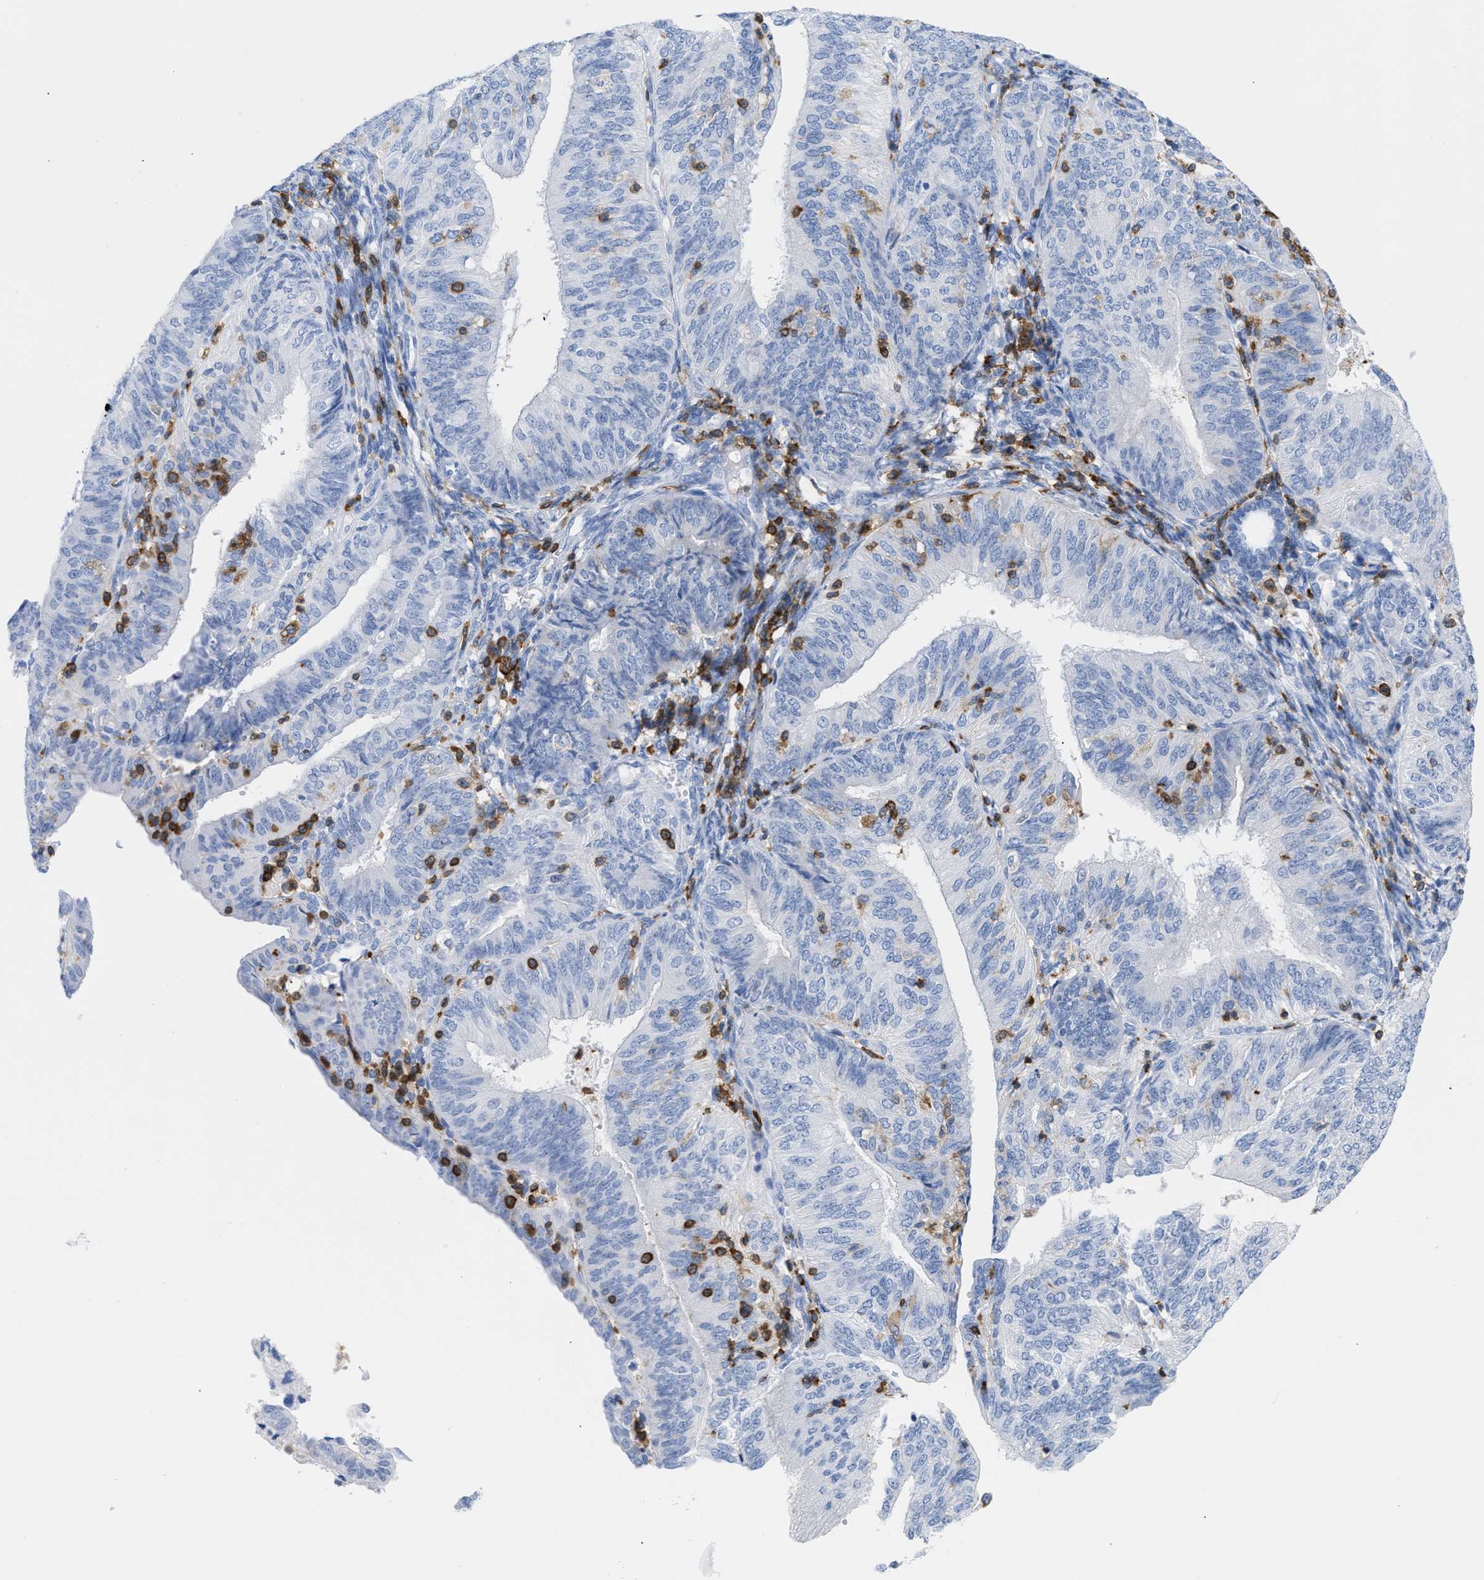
{"staining": {"intensity": "negative", "quantity": "none", "location": "none"}, "tissue": "endometrial cancer", "cell_type": "Tumor cells", "image_type": "cancer", "snomed": [{"axis": "morphology", "description": "Adenocarcinoma, NOS"}, {"axis": "topography", "description": "Endometrium"}], "caption": "Tumor cells are negative for brown protein staining in endometrial cancer (adenocarcinoma).", "gene": "LCP1", "patient": {"sex": "female", "age": 58}}